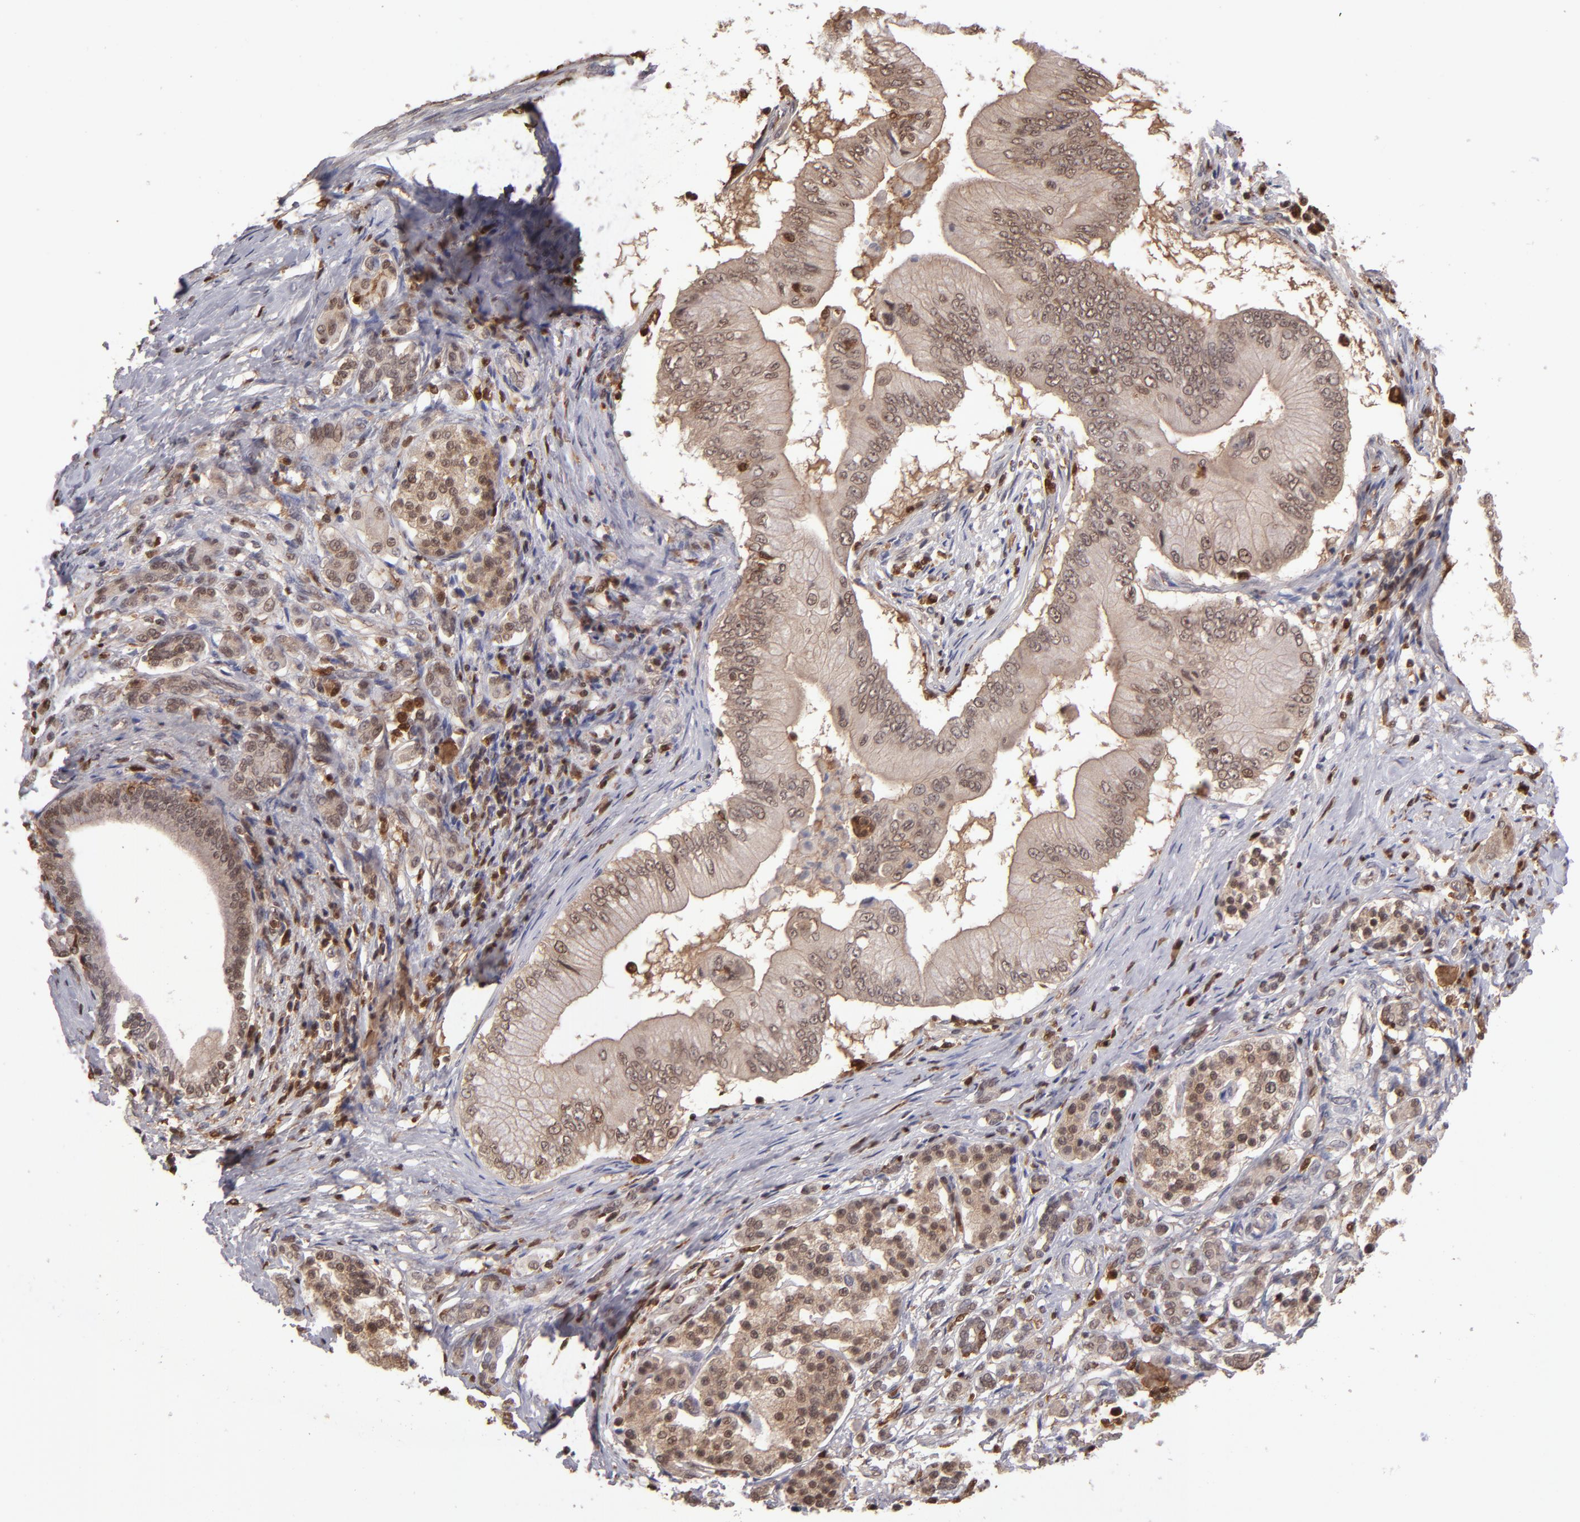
{"staining": {"intensity": "weak", "quantity": ">75%", "location": "cytoplasmic/membranous,nuclear"}, "tissue": "pancreatic cancer", "cell_type": "Tumor cells", "image_type": "cancer", "snomed": [{"axis": "morphology", "description": "Adenocarcinoma, NOS"}, {"axis": "topography", "description": "Pancreas"}], "caption": "Immunohistochemical staining of pancreatic cancer (adenocarcinoma) displays low levels of weak cytoplasmic/membranous and nuclear protein staining in approximately >75% of tumor cells. (DAB (3,3'-diaminobenzidine) IHC with brightfield microscopy, high magnification).", "gene": "GRB2", "patient": {"sex": "male", "age": 62}}